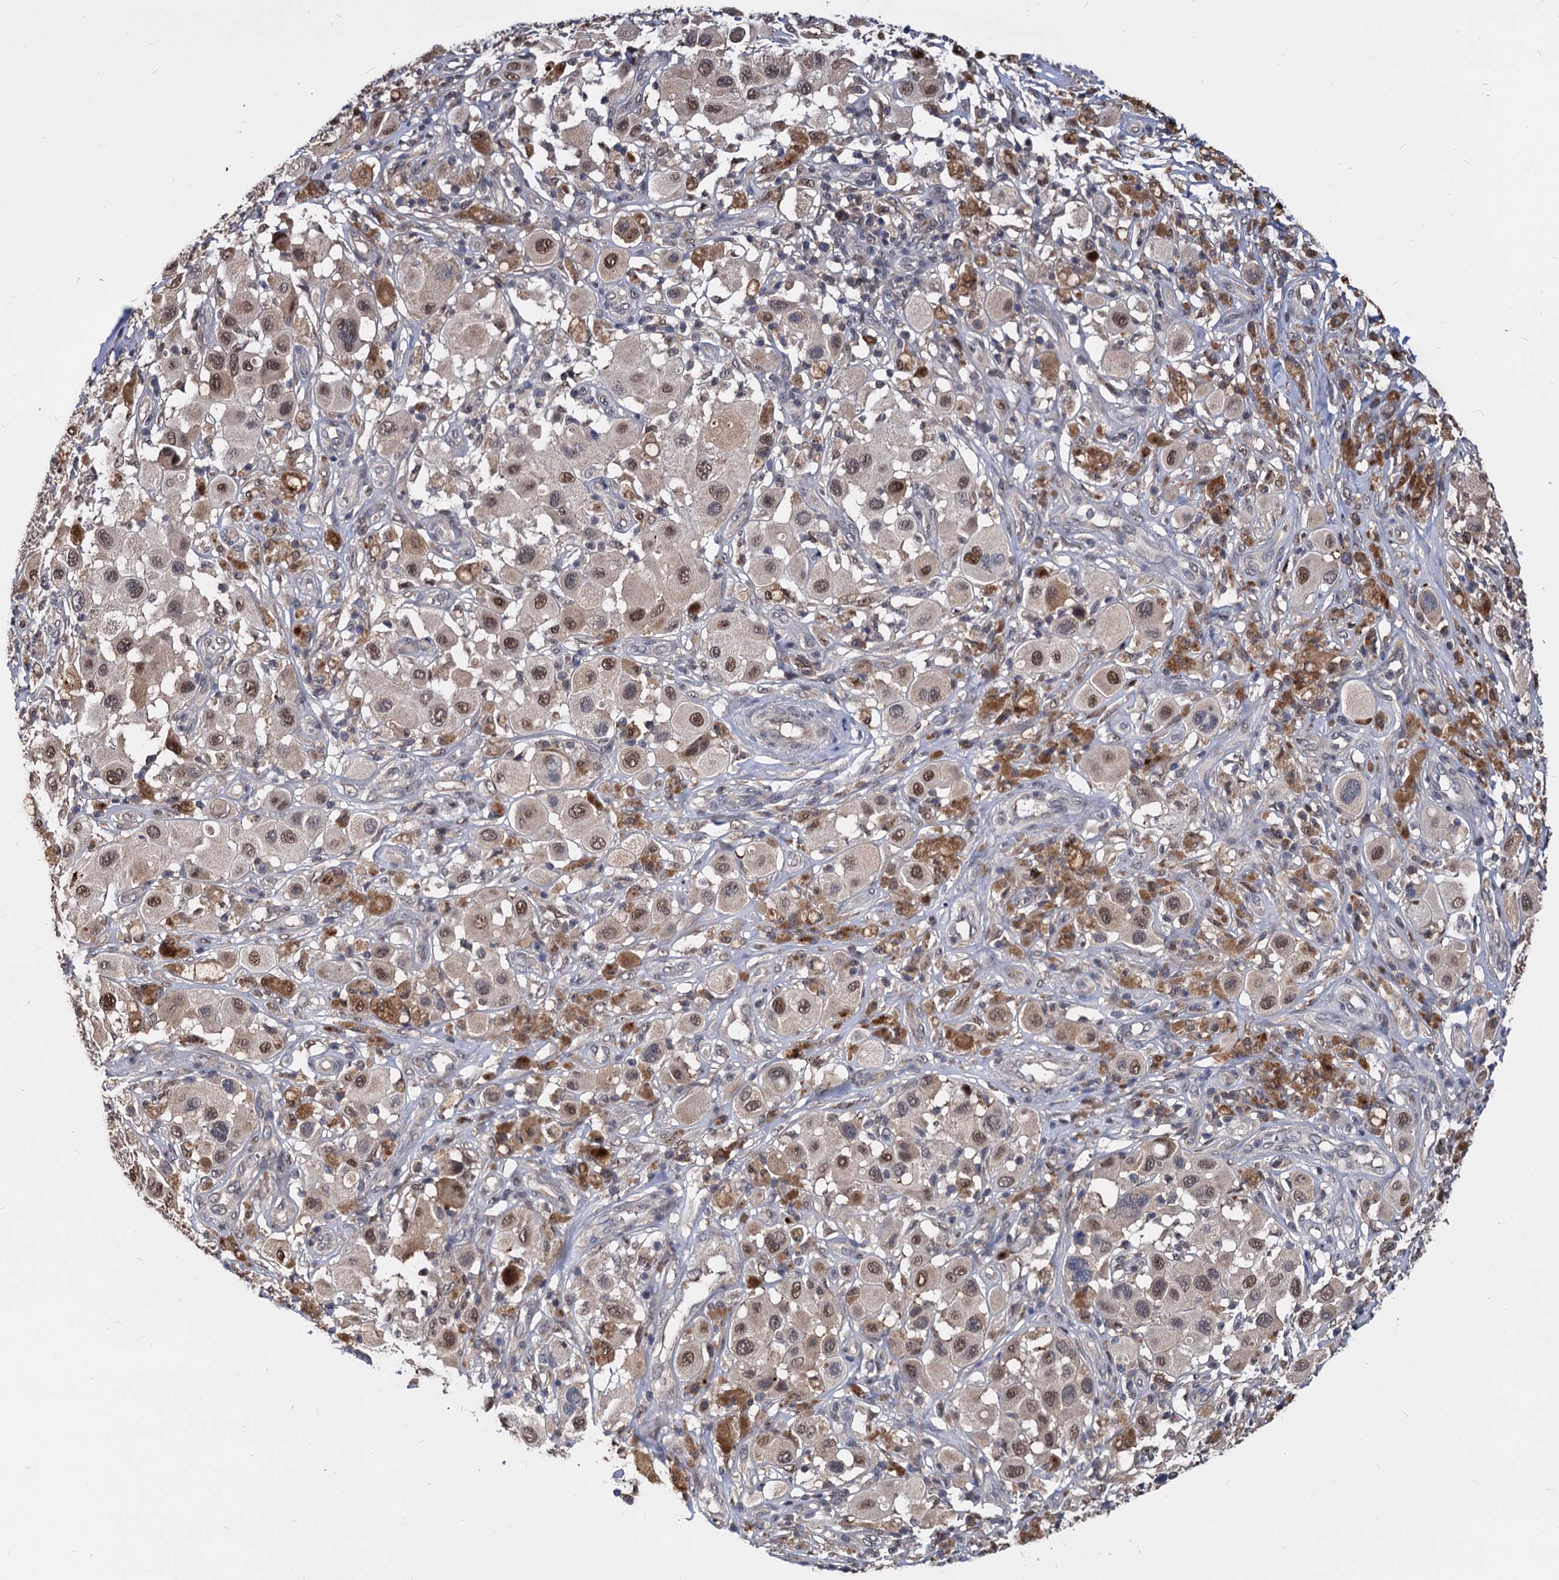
{"staining": {"intensity": "moderate", "quantity": ">75%", "location": "nuclear"}, "tissue": "melanoma", "cell_type": "Tumor cells", "image_type": "cancer", "snomed": [{"axis": "morphology", "description": "Malignant melanoma, Metastatic site"}, {"axis": "topography", "description": "Skin"}], "caption": "This is a micrograph of IHC staining of malignant melanoma (metastatic site), which shows moderate staining in the nuclear of tumor cells.", "gene": "PSMD4", "patient": {"sex": "male", "age": 41}}